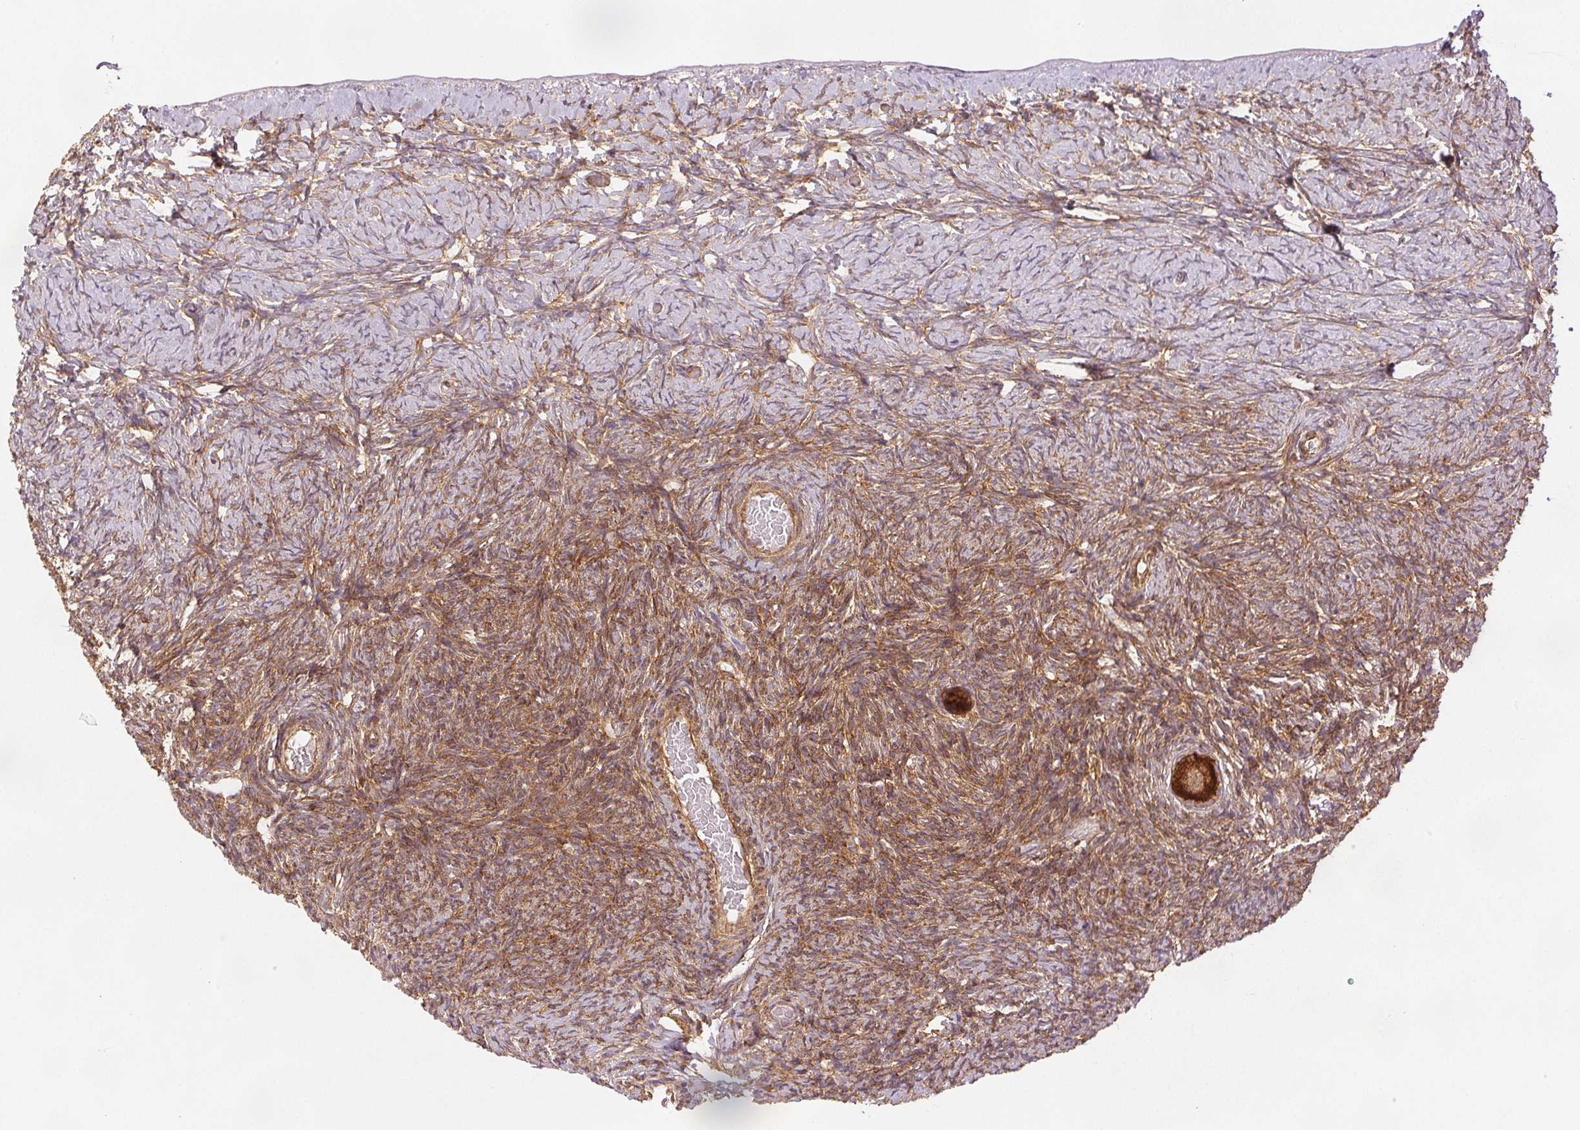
{"staining": {"intensity": "strong", "quantity": ">75%", "location": "cytoplasmic/membranous"}, "tissue": "ovary", "cell_type": "Follicle cells", "image_type": "normal", "snomed": [{"axis": "morphology", "description": "Normal tissue, NOS"}, {"axis": "topography", "description": "Ovary"}], "caption": "This photomicrograph demonstrates immunohistochemistry staining of normal ovary, with high strong cytoplasmic/membranous positivity in about >75% of follicle cells.", "gene": "DIAPH2", "patient": {"sex": "female", "age": 39}}